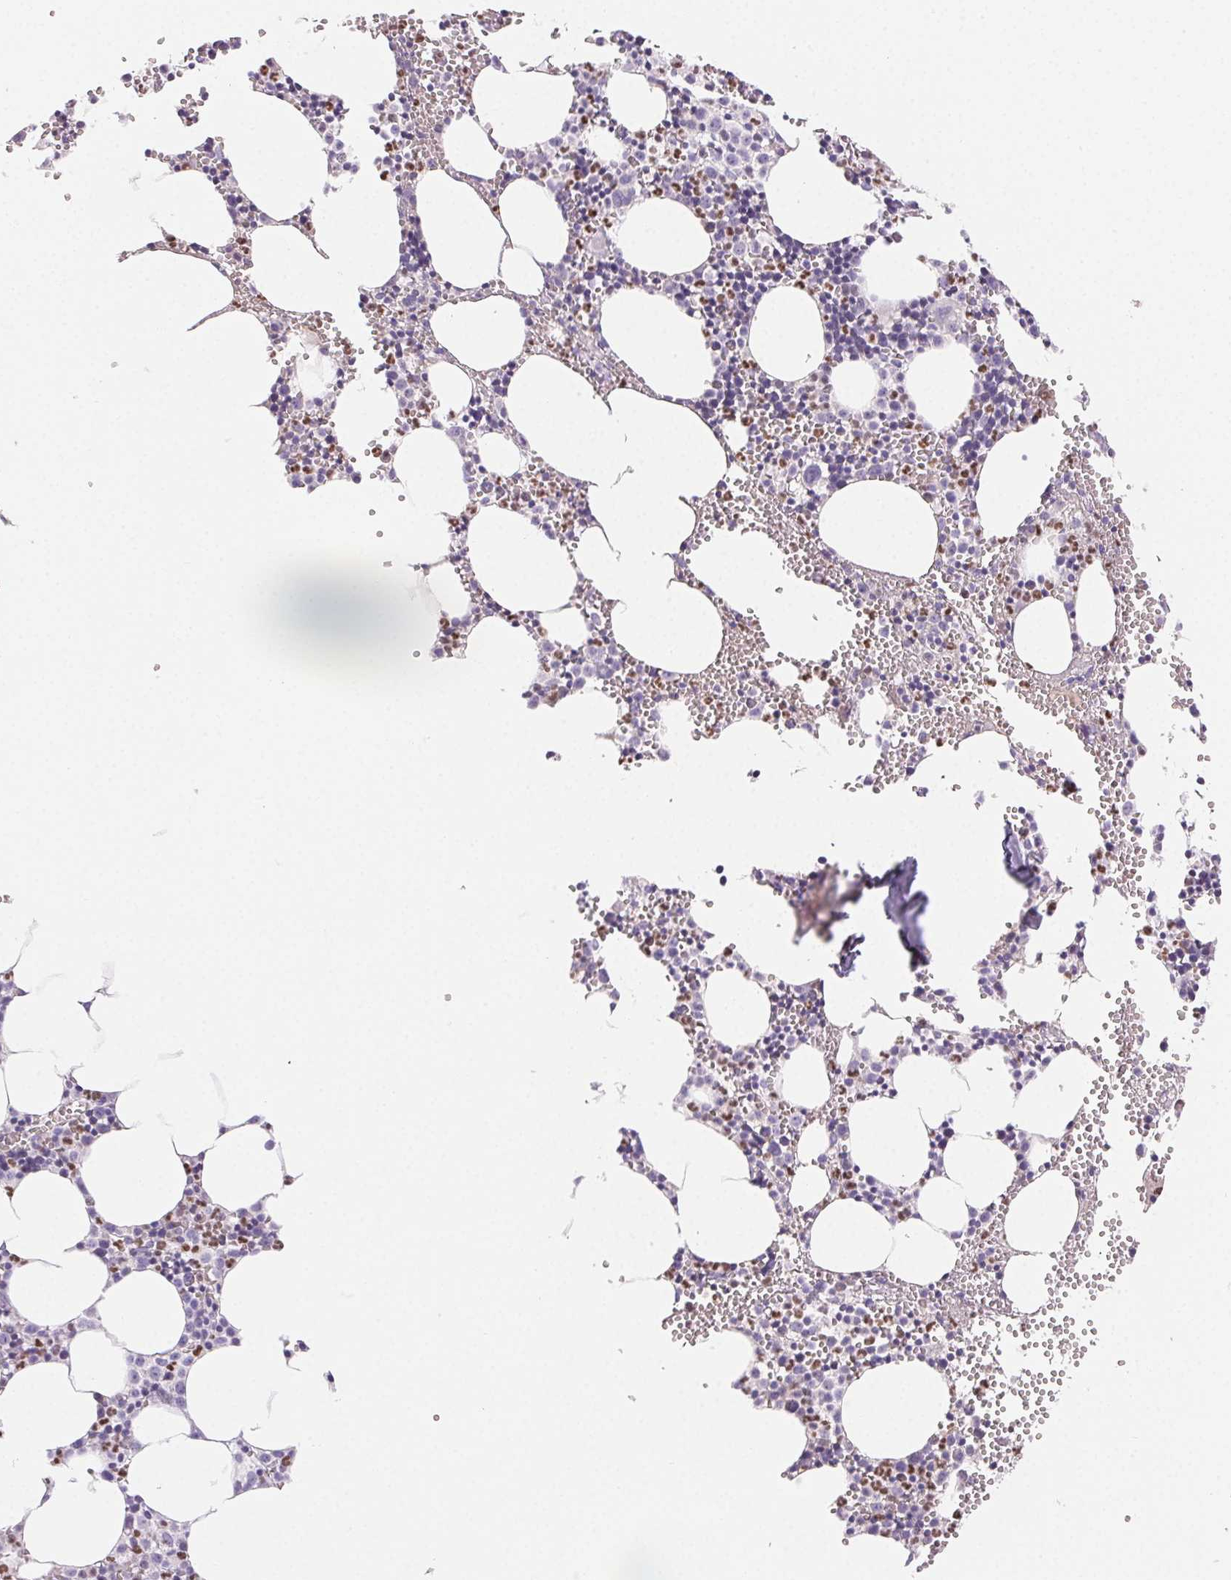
{"staining": {"intensity": "moderate", "quantity": "25%-75%", "location": "nuclear"}, "tissue": "bone marrow", "cell_type": "Hematopoietic cells", "image_type": "normal", "snomed": [{"axis": "morphology", "description": "Normal tissue, NOS"}, {"axis": "topography", "description": "Bone marrow"}], "caption": "High-magnification brightfield microscopy of benign bone marrow stained with DAB (brown) and counterstained with hematoxylin (blue). hematopoietic cells exhibit moderate nuclear expression is seen in approximately25%-75% of cells.", "gene": "PADI4", "patient": {"sex": "male", "age": 89}}